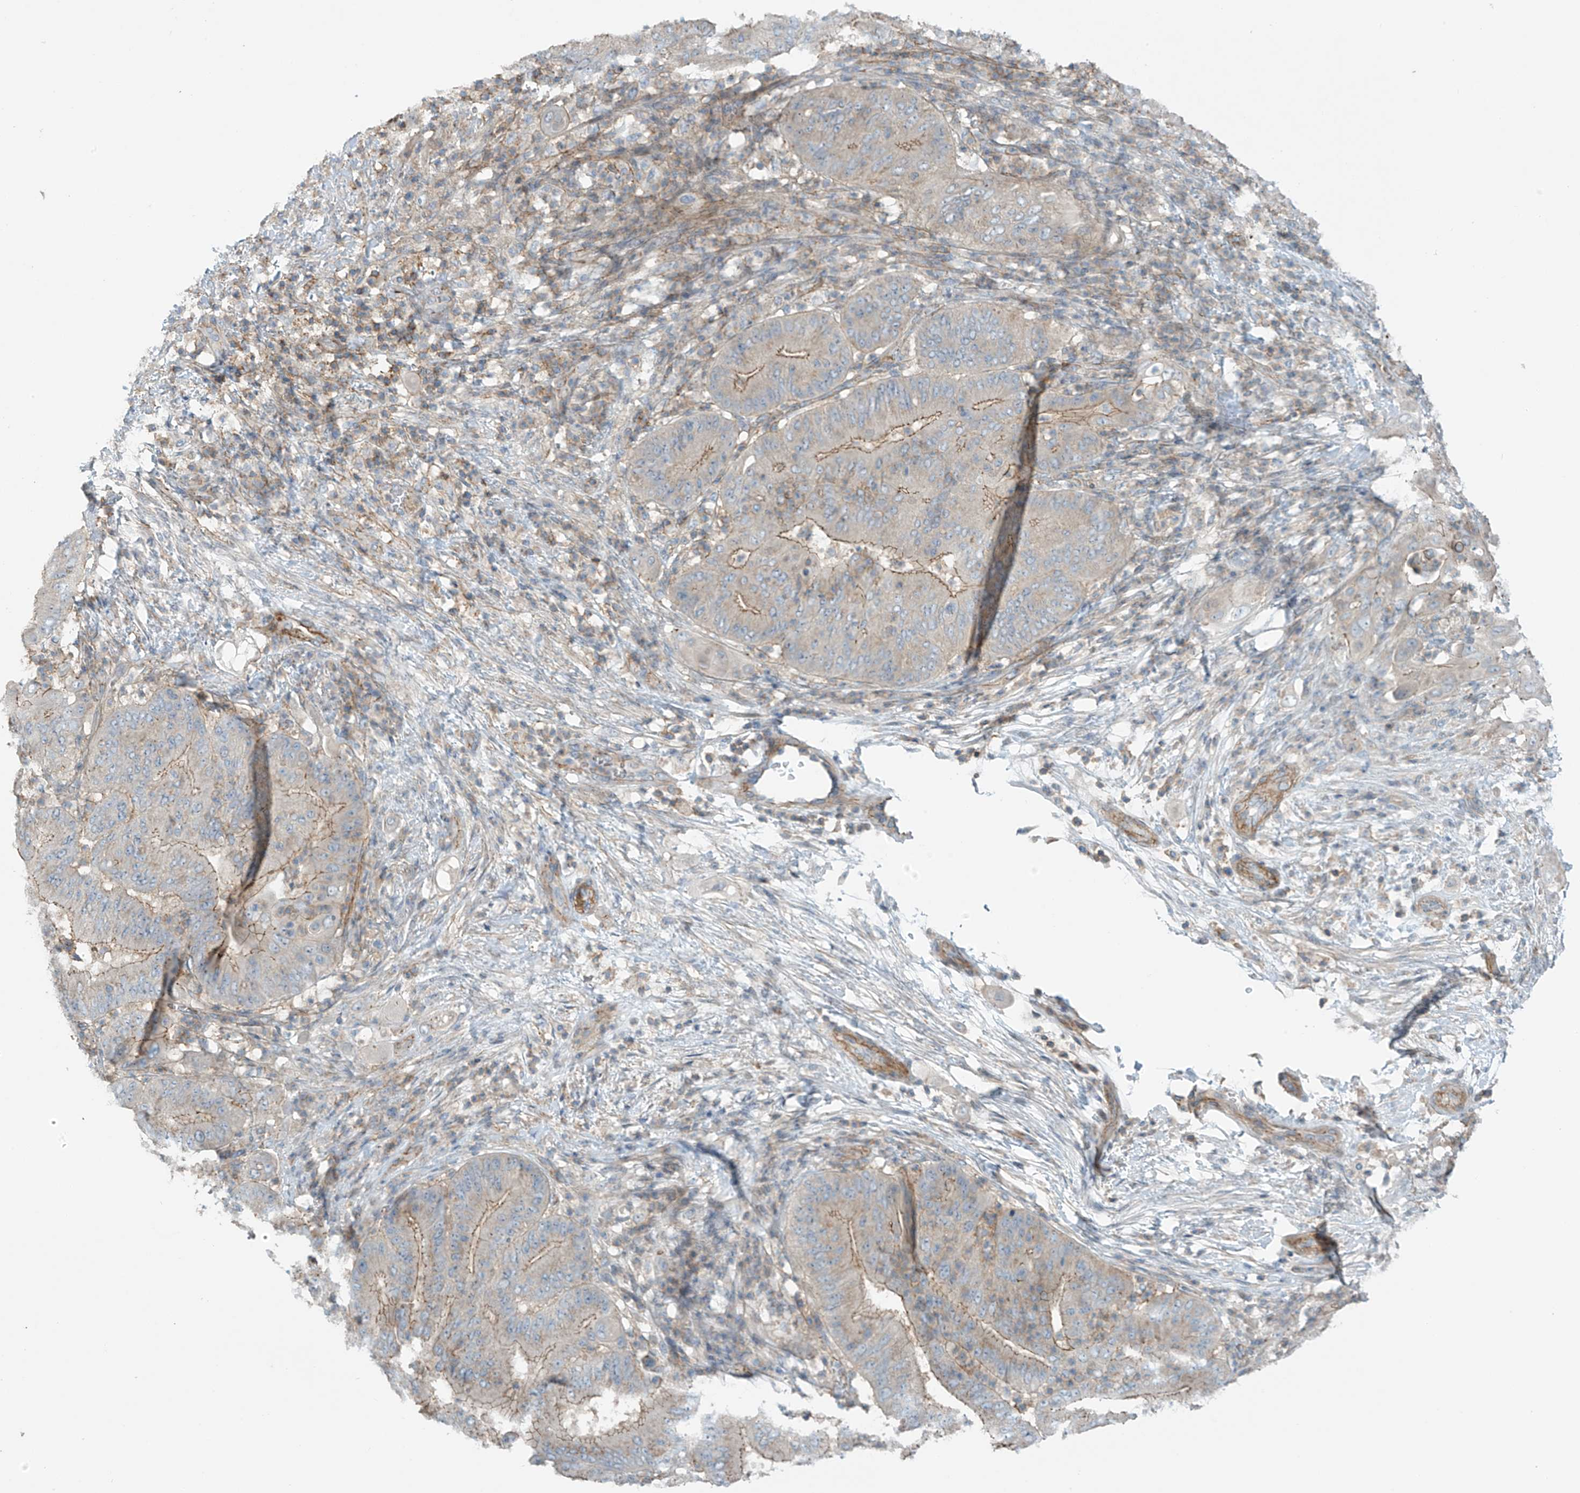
{"staining": {"intensity": "moderate", "quantity": "25%-75%", "location": "cytoplasmic/membranous"}, "tissue": "pancreatic cancer", "cell_type": "Tumor cells", "image_type": "cancer", "snomed": [{"axis": "morphology", "description": "Adenocarcinoma, NOS"}, {"axis": "topography", "description": "Pancreas"}], "caption": "A brown stain shows moderate cytoplasmic/membranous staining of a protein in human pancreatic cancer tumor cells. Using DAB (3,3'-diaminobenzidine) (brown) and hematoxylin (blue) stains, captured at high magnification using brightfield microscopy.", "gene": "SLC9A2", "patient": {"sex": "female", "age": 77}}